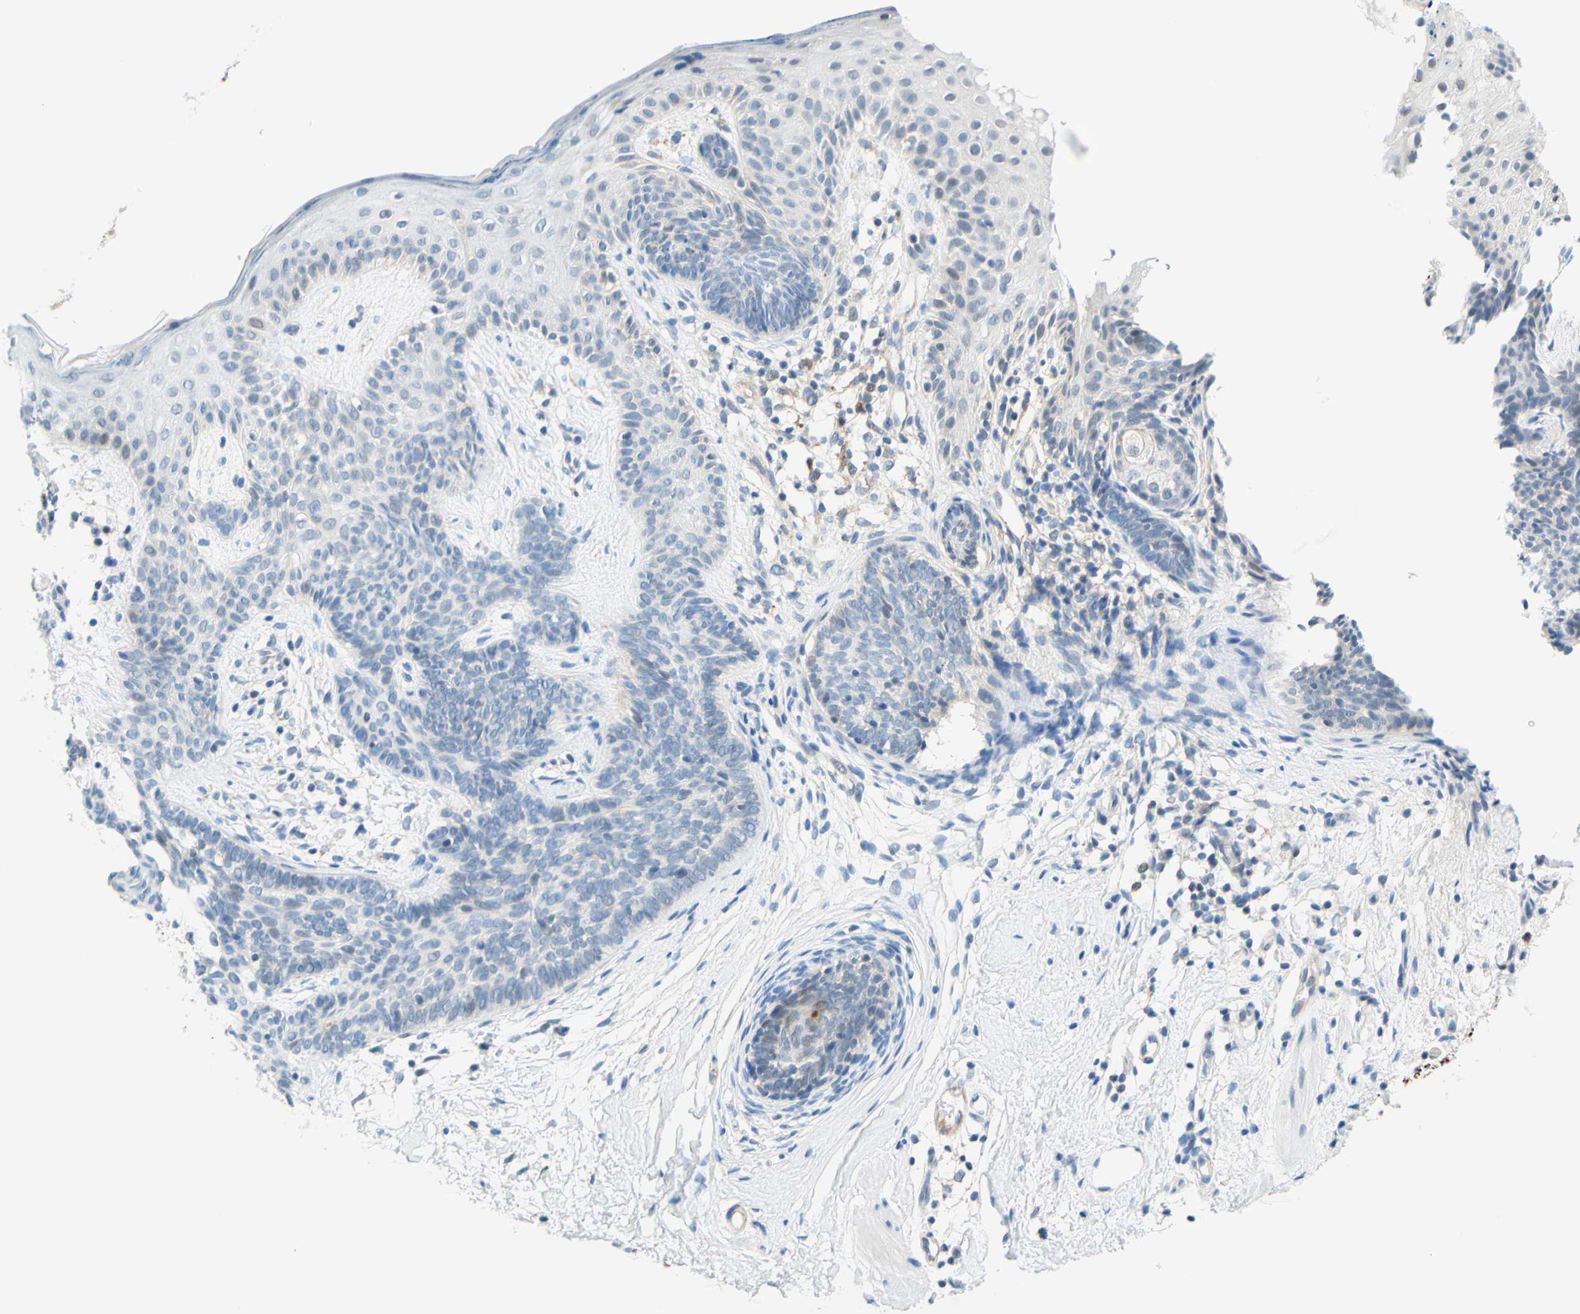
{"staining": {"intensity": "negative", "quantity": "none", "location": "none"}, "tissue": "skin cancer", "cell_type": "Tumor cells", "image_type": "cancer", "snomed": [{"axis": "morphology", "description": "Developmental malformation"}, {"axis": "morphology", "description": "Basal cell carcinoma"}, {"axis": "topography", "description": "Skin"}], "caption": "This is a histopathology image of IHC staining of skin cancer, which shows no positivity in tumor cells.", "gene": "TREM2", "patient": {"sex": "female", "age": 62}}